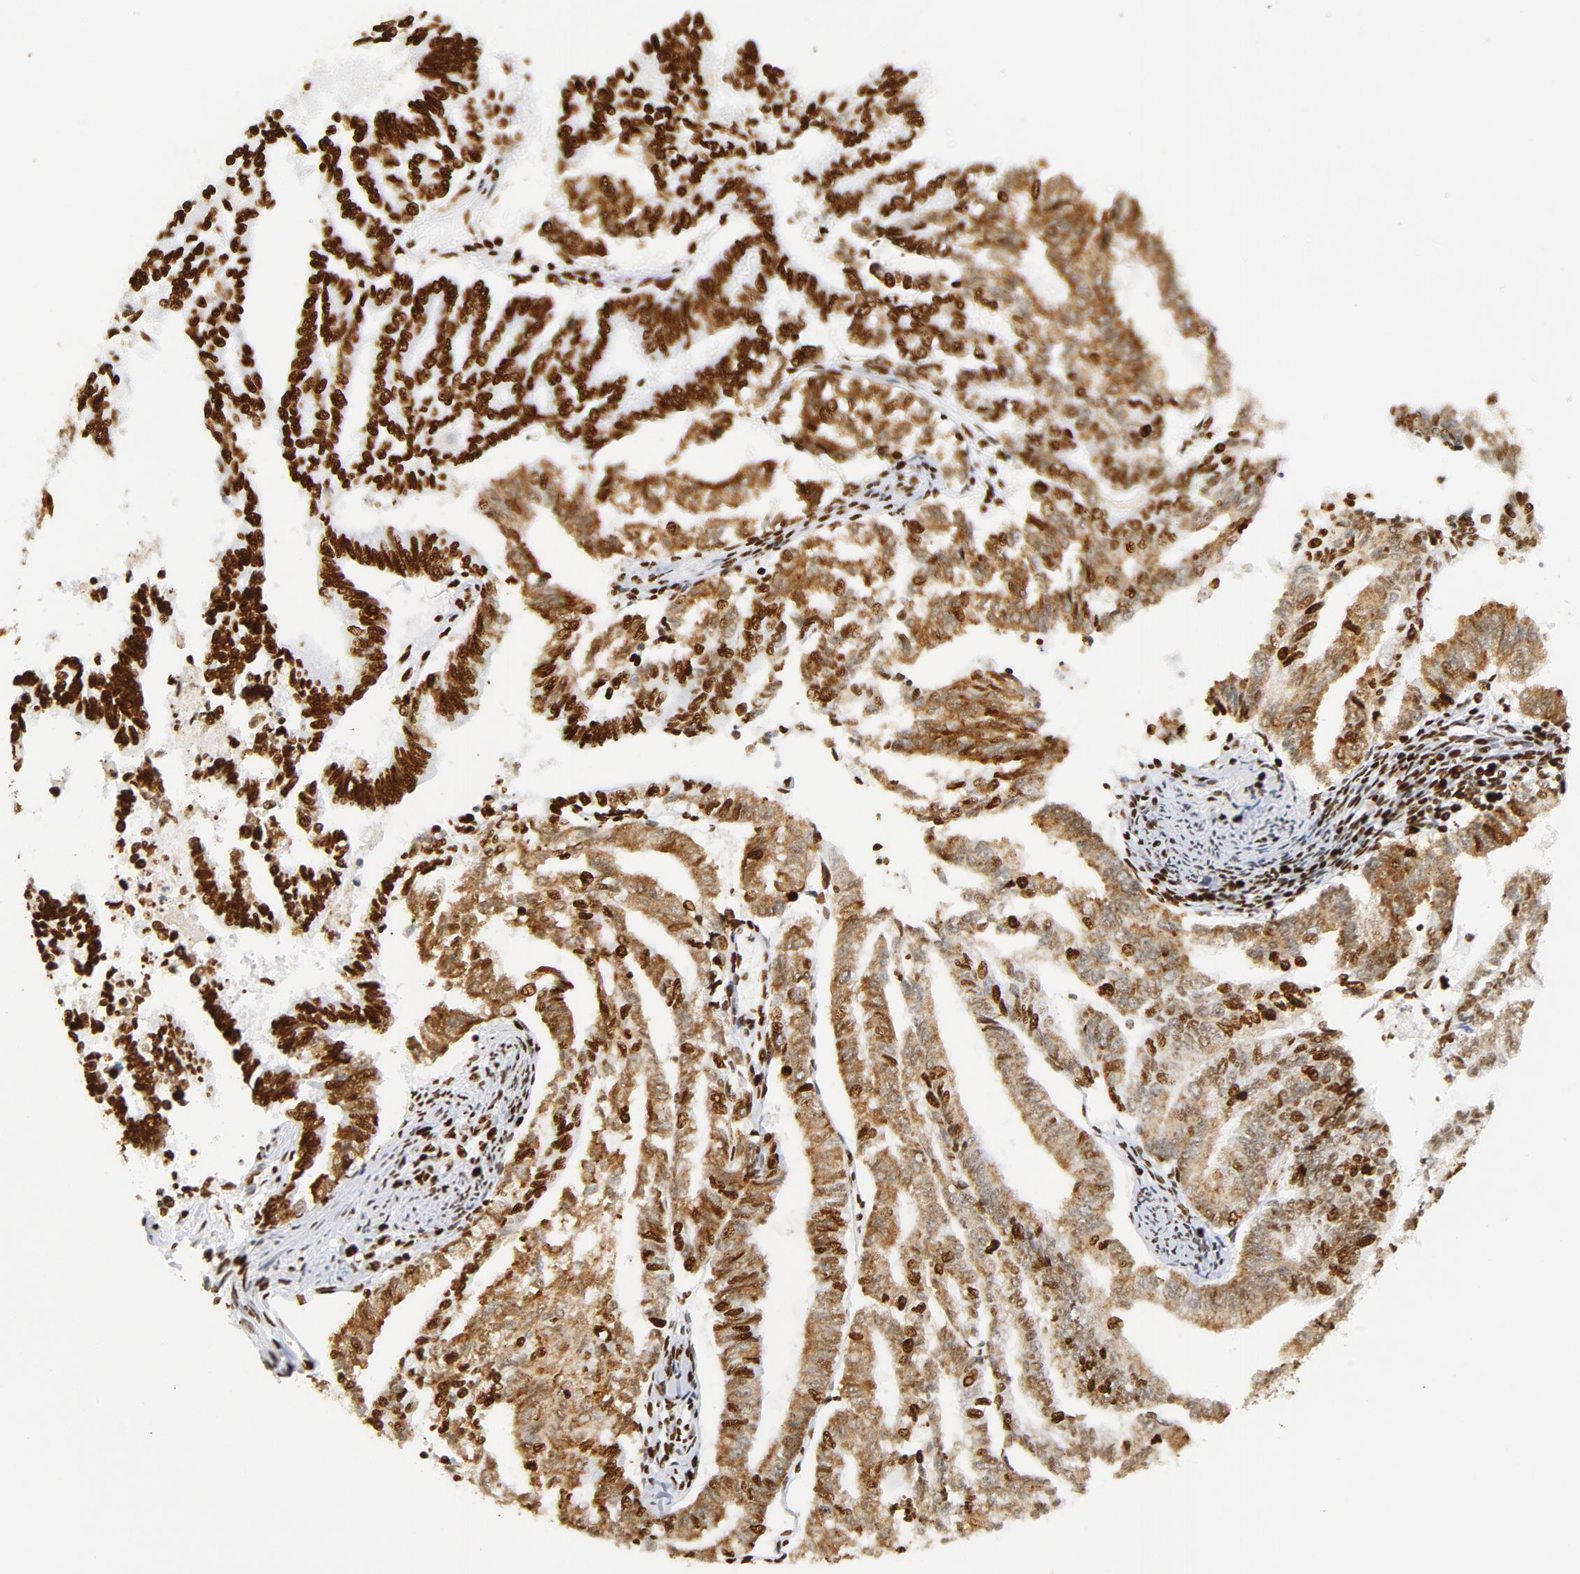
{"staining": {"intensity": "strong", "quantity": ">75%", "location": "nuclear"}, "tissue": "endometrial cancer", "cell_type": "Tumor cells", "image_type": "cancer", "snomed": [{"axis": "morphology", "description": "Adenocarcinoma, NOS"}, {"axis": "topography", "description": "Endometrium"}], "caption": "Protein positivity by immunohistochemistry demonstrates strong nuclear expression in about >75% of tumor cells in endometrial cancer (adenocarcinoma).", "gene": "XRCC6", "patient": {"sex": "female", "age": 79}}